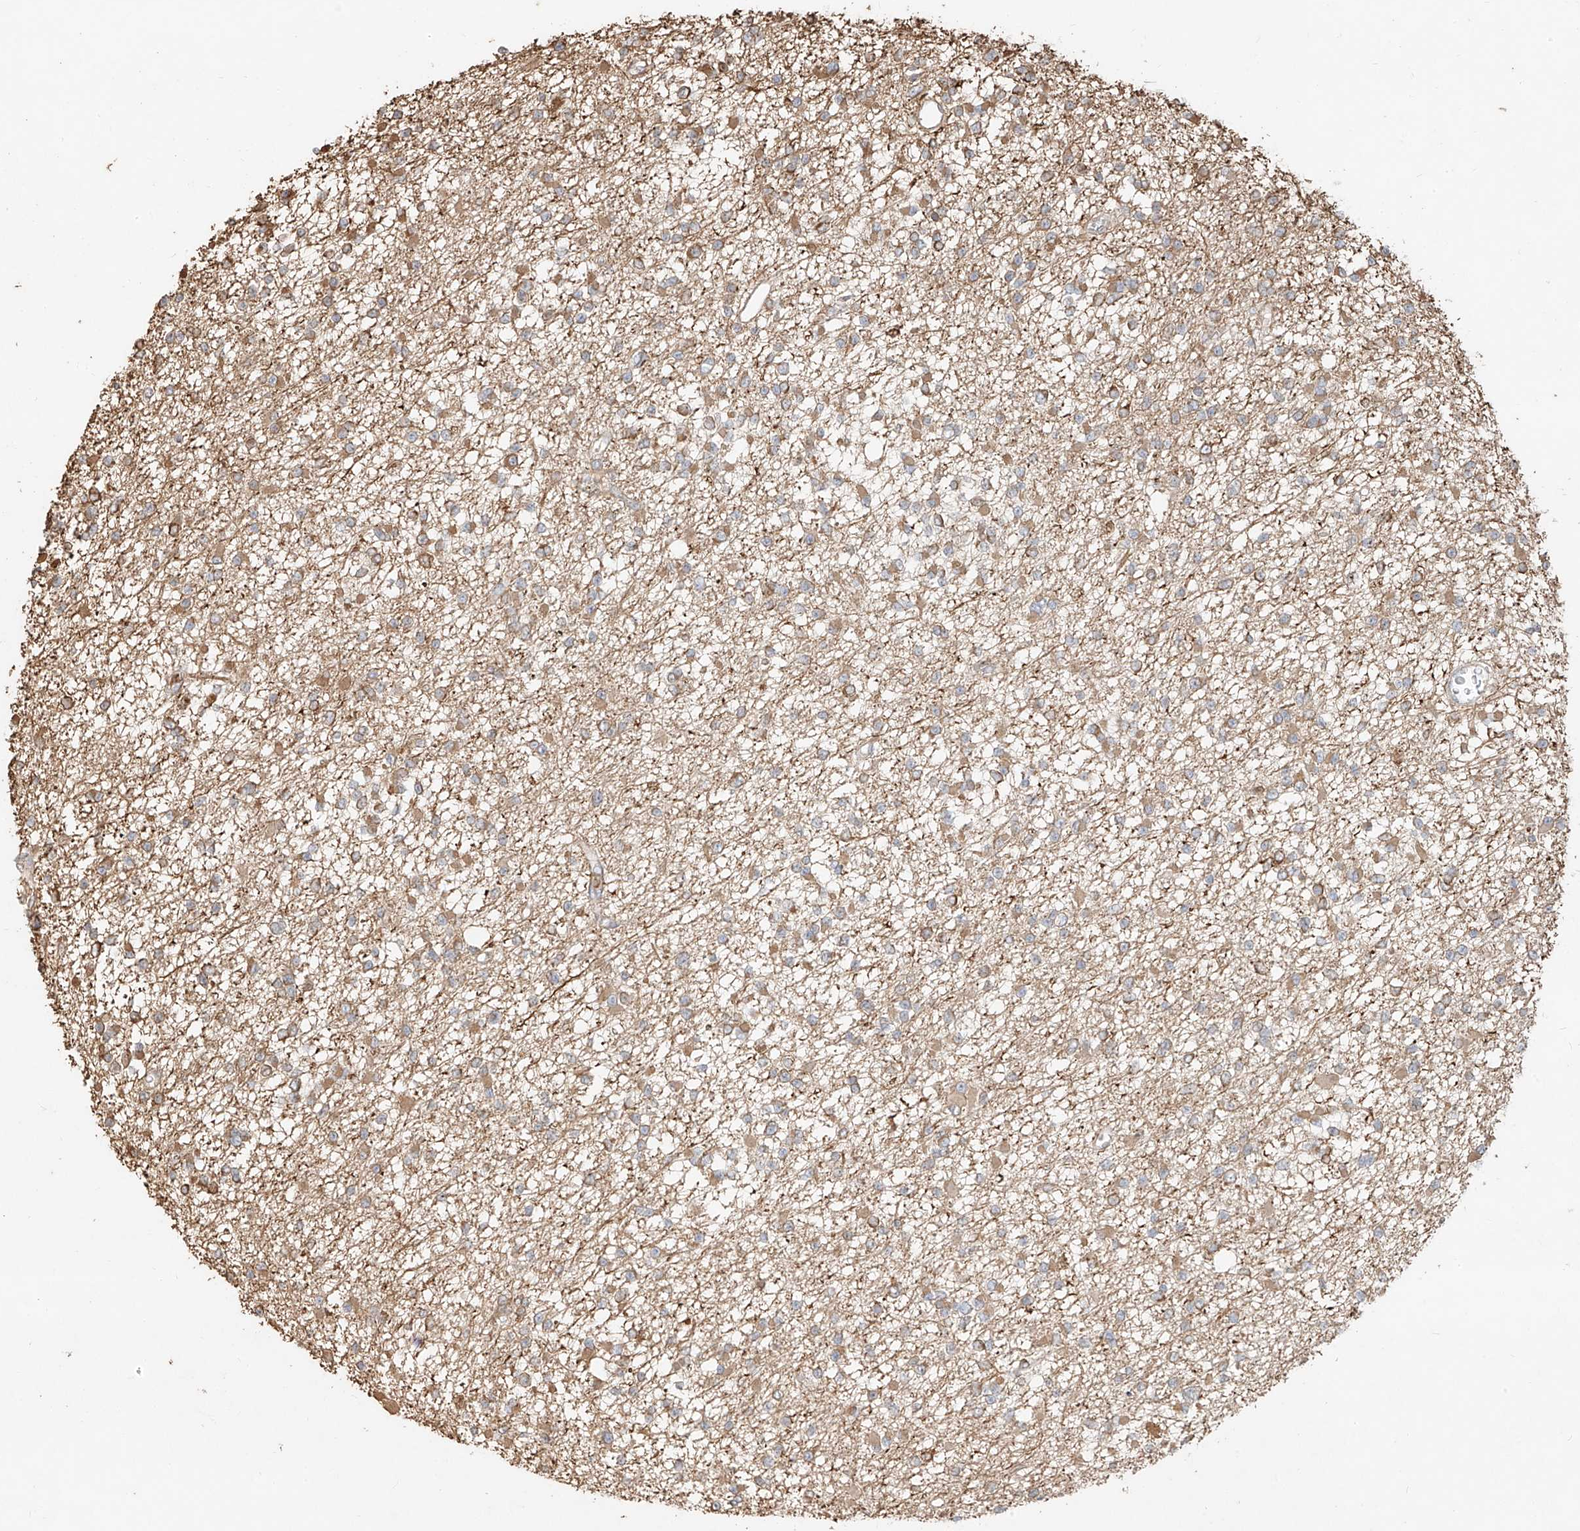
{"staining": {"intensity": "weak", "quantity": ">75%", "location": "cytoplasmic/membranous"}, "tissue": "glioma", "cell_type": "Tumor cells", "image_type": "cancer", "snomed": [{"axis": "morphology", "description": "Glioma, malignant, Low grade"}, {"axis": "topography", "description": "Brain"}], "caption": "Protein expression analysis of human glioma reveals weak cytoplasmic/membranous positivity in approximately >75% of tumor cells.", "gene": "EFNB1", "patient": {"sex": "female", "age": 22}}